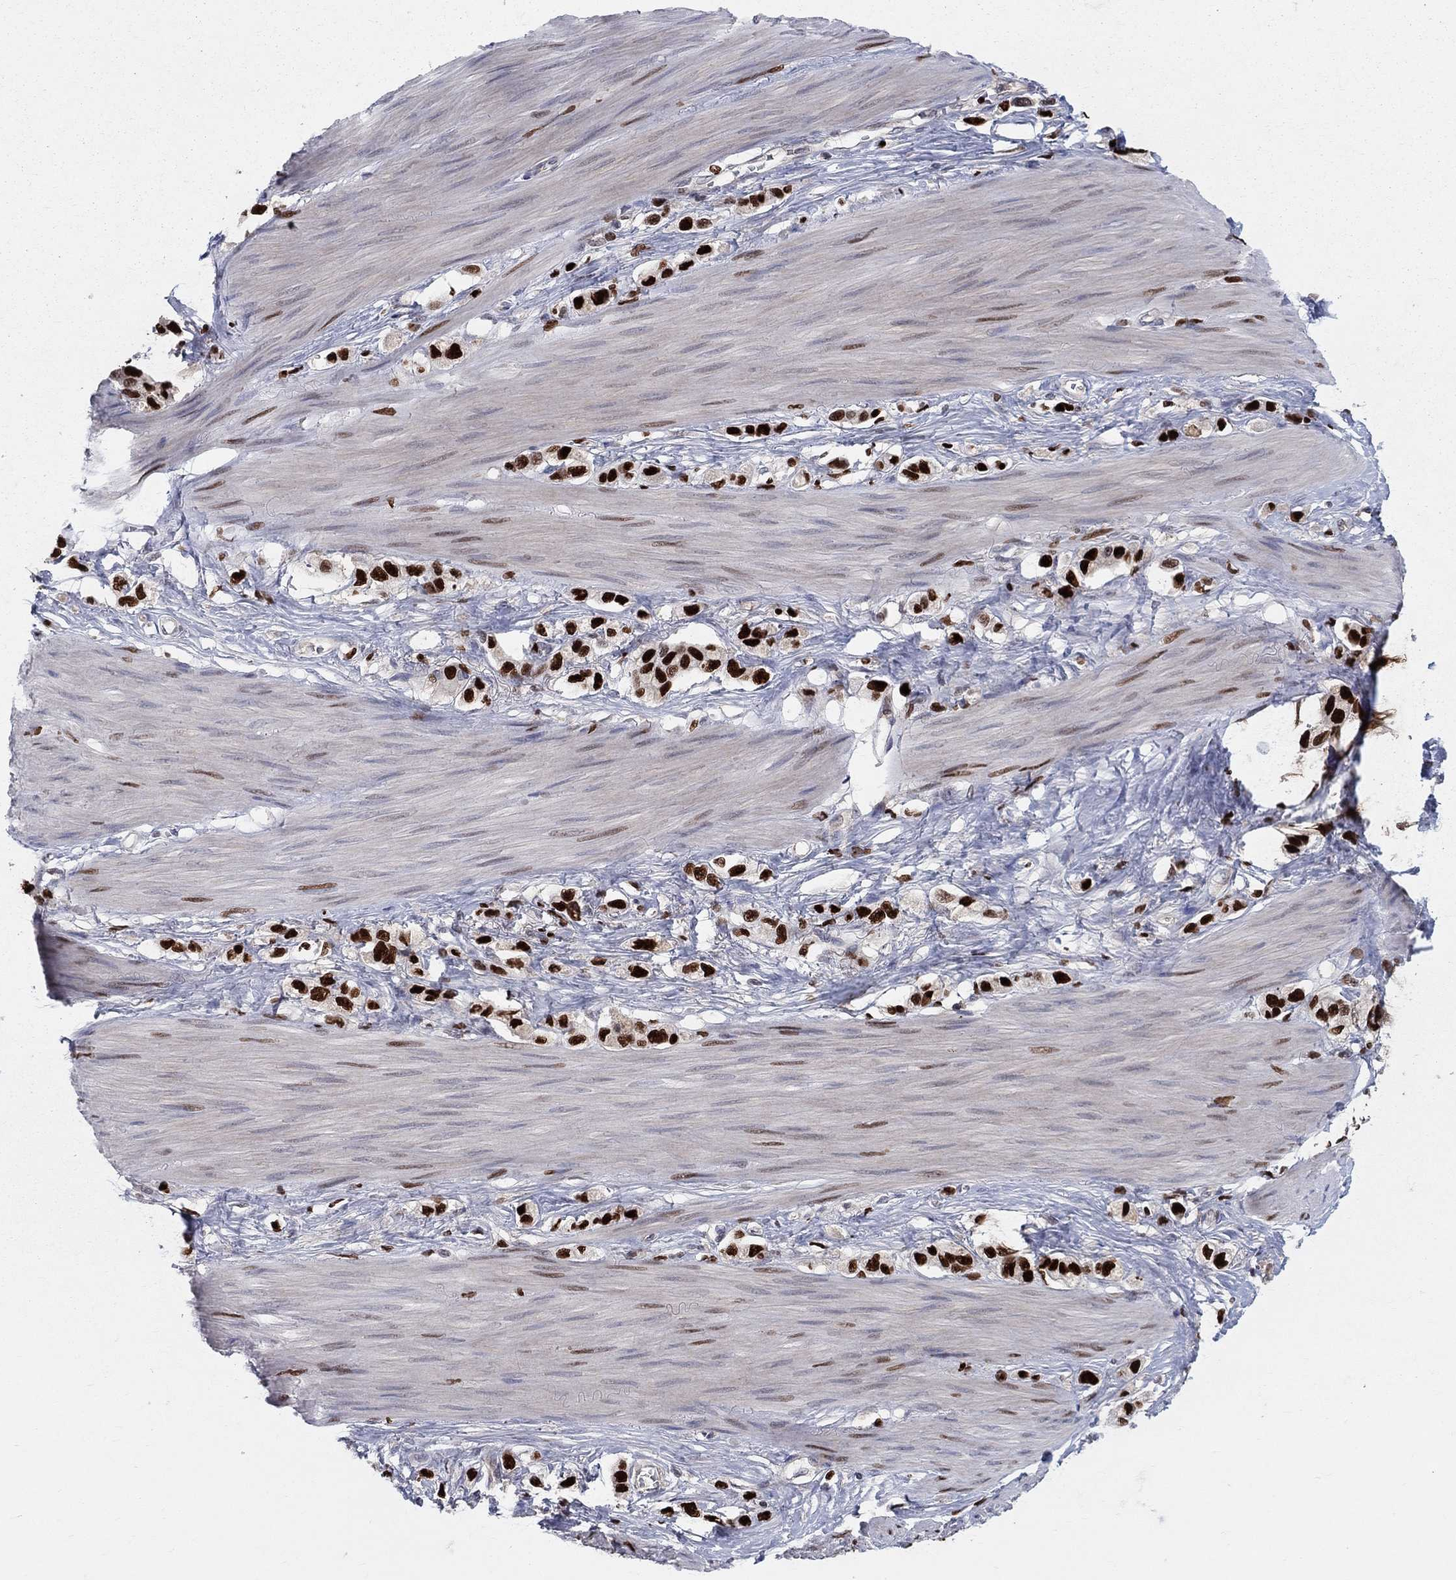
{"staining": {"intensity": "strong", "quantity": ">75%", "location": "nuclear"}, "tissue": "stomach cancer", "cell_type": "Tumor cells", "image_type": "cancer", "snomed": [{"axis": "morphology", "description": "Normal tissue, NOS"}, {"axis": "morphology", "description": "Adenocarcinoma, NOS"}, {"axis": "morphology", "description": "Adenocarcinoma, High grade"}, {"axis": "topography", "description": "Stomach, upper"}, {"axis": "topography", "description": "Stomach"}], "caption": "An IHC histopathology image of neoplastic tissue is shown. Protein staining in brown labels strong nuclear positivity in high-grade adenocarcinoma (stomach) within tumor cells.", "gene": "ZNHIT3", "patient": {"sex": "female", "age": 65}}